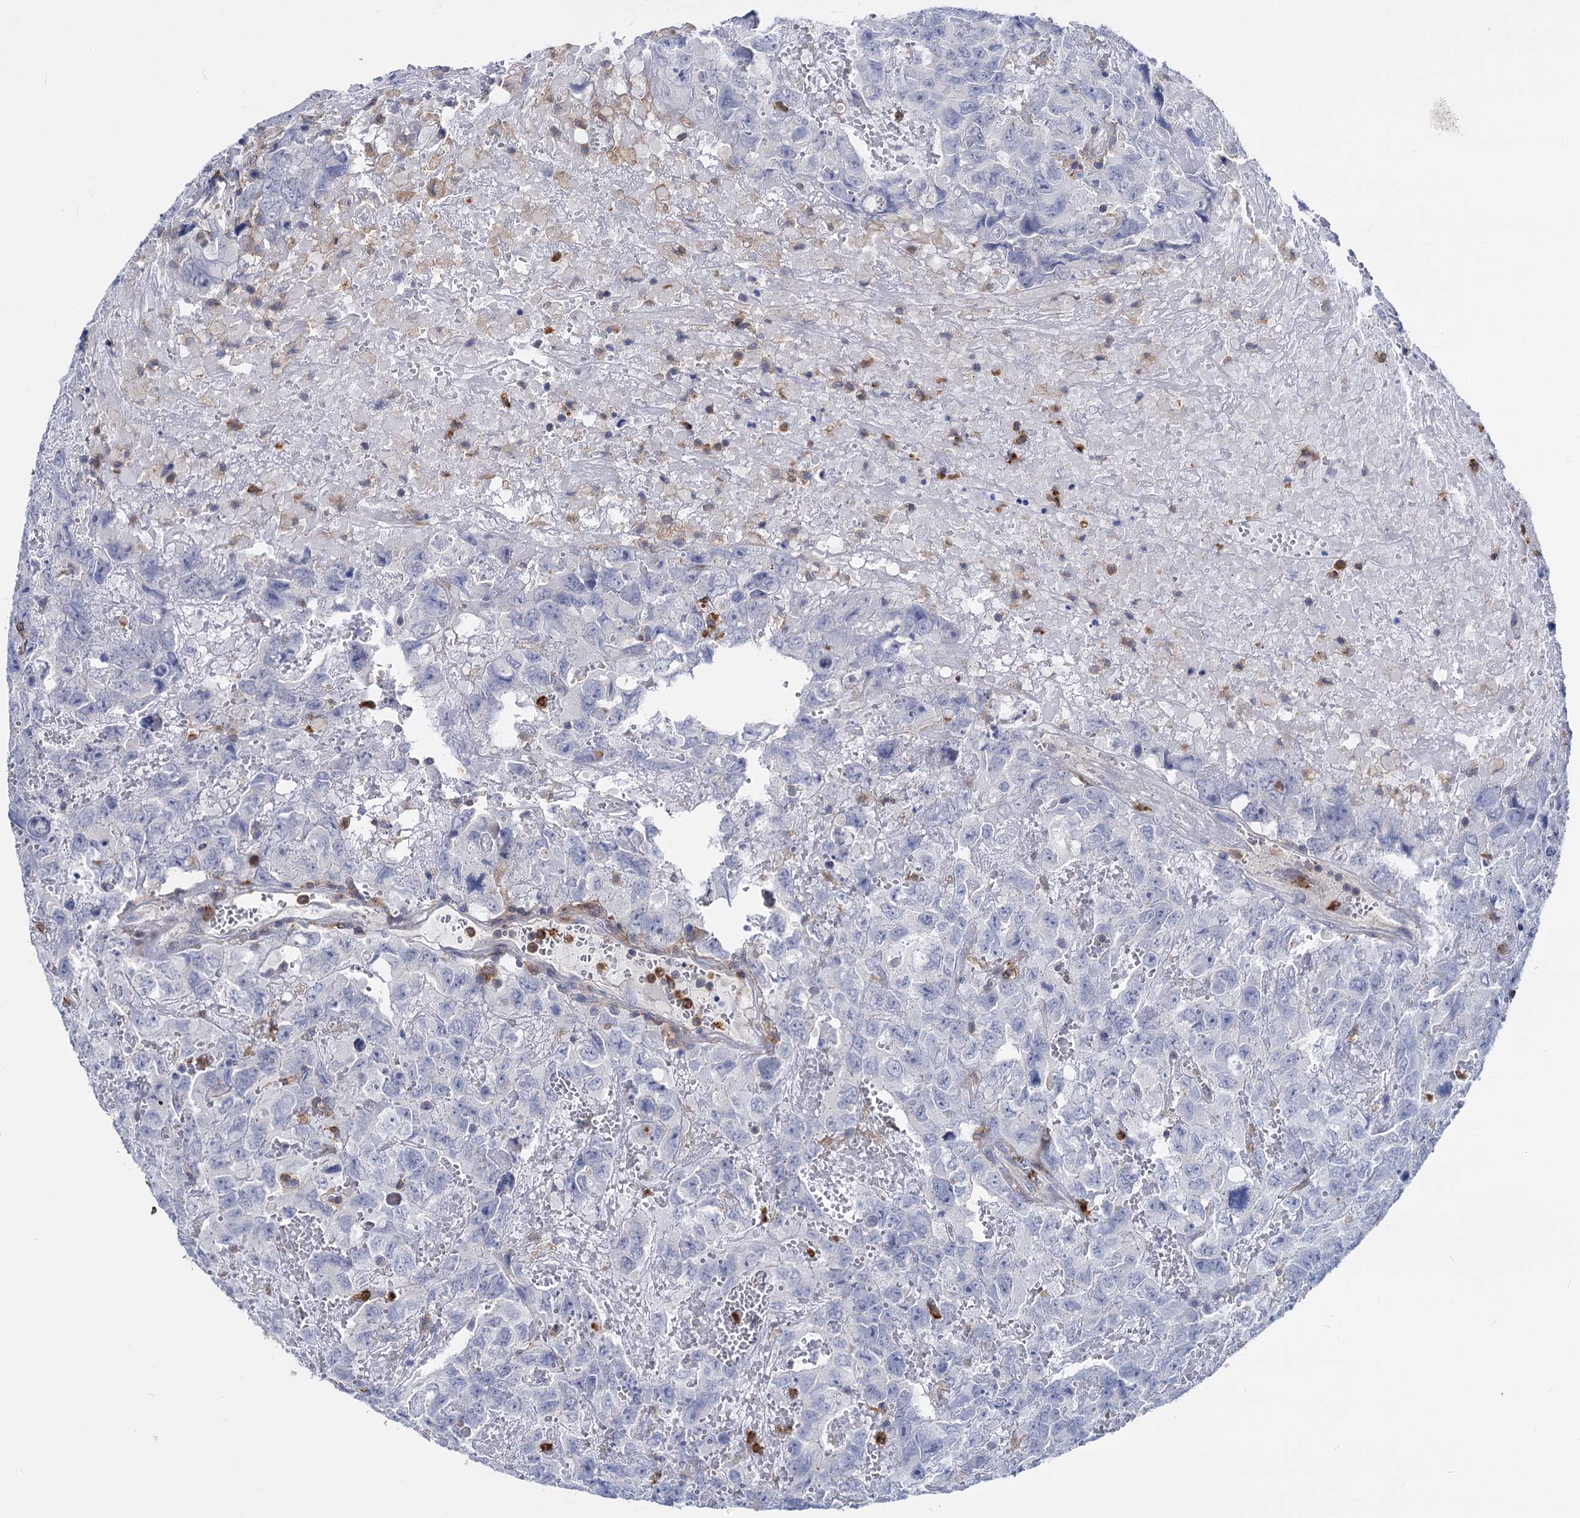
{"staining": {"intensity": "negative", "quantity": "none", "location": "none"}, "tissue": "testis cancer", "cell_type": "Tumor cells", "image_type": "cancer", "snomed": [{"axis": "morphology", "description": "Carcinoma, Embryonal, NOS"}, {"axis": "topography", "description": "Testis"}], "caption": "Tumor cells are negative for brown protein staining in testis cancer (embryonal carcinoma).", "gene": "RHOG", "patient": {"sex": "male", "age": 45}}